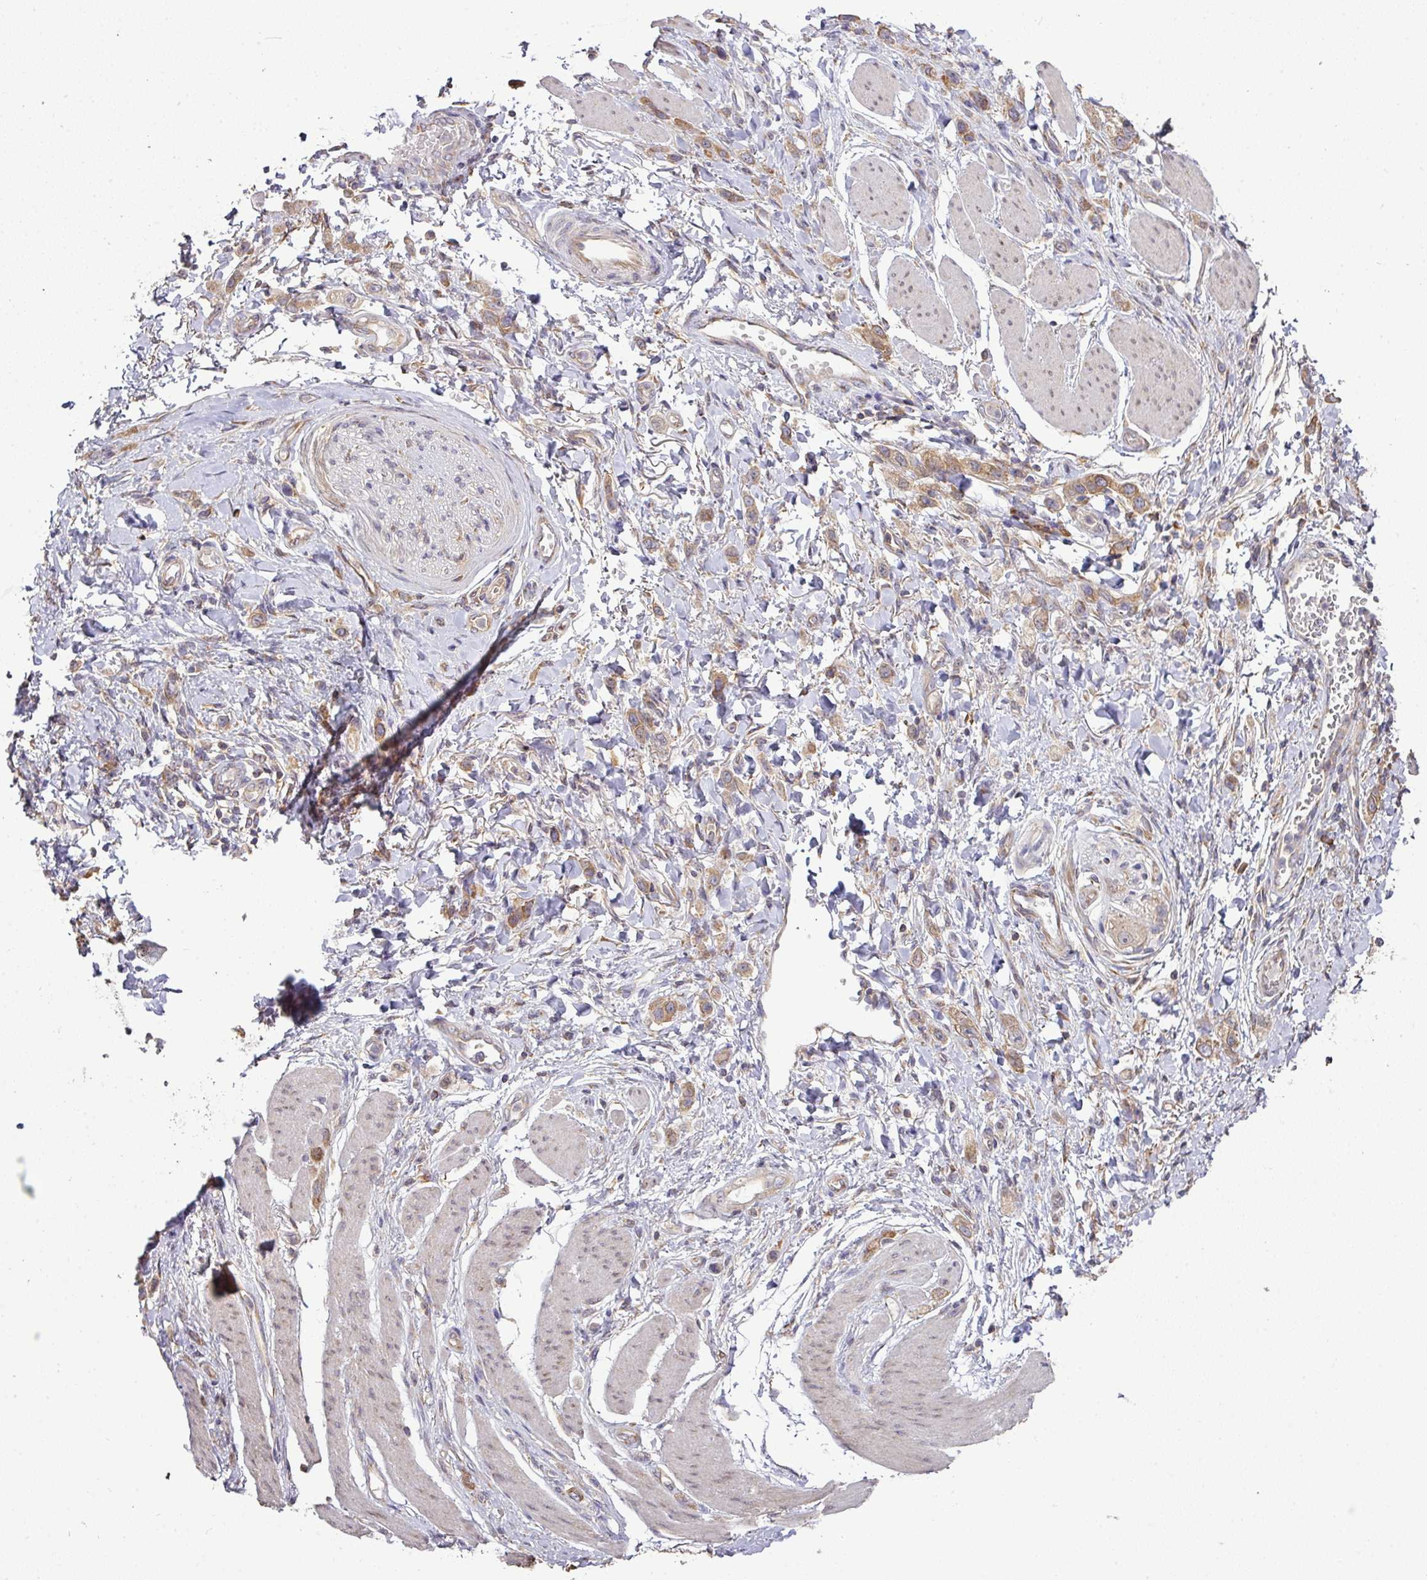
{"staining": {"intensity": "moderate", "quantity": ">75%", "location": "cytoplasmic/membranous"}, "tissue": "stomach cancer", "cell_type": "Tumor cells", "image_type": "cancer", "snomed": [{"axis": "morphology", "description": "Adenocarcinoma, NOS"}, {"axis": "topography", "description": "Stomach"}], "caption": "A photomicrograph showing moderate cytoplasmic/membranous expression in about >75% of tumor cells in stomach cancer, as visualized by brown immunohistochemical staining.", "gene": "GALP", "patient": {"sex": "female", "age": 65}}